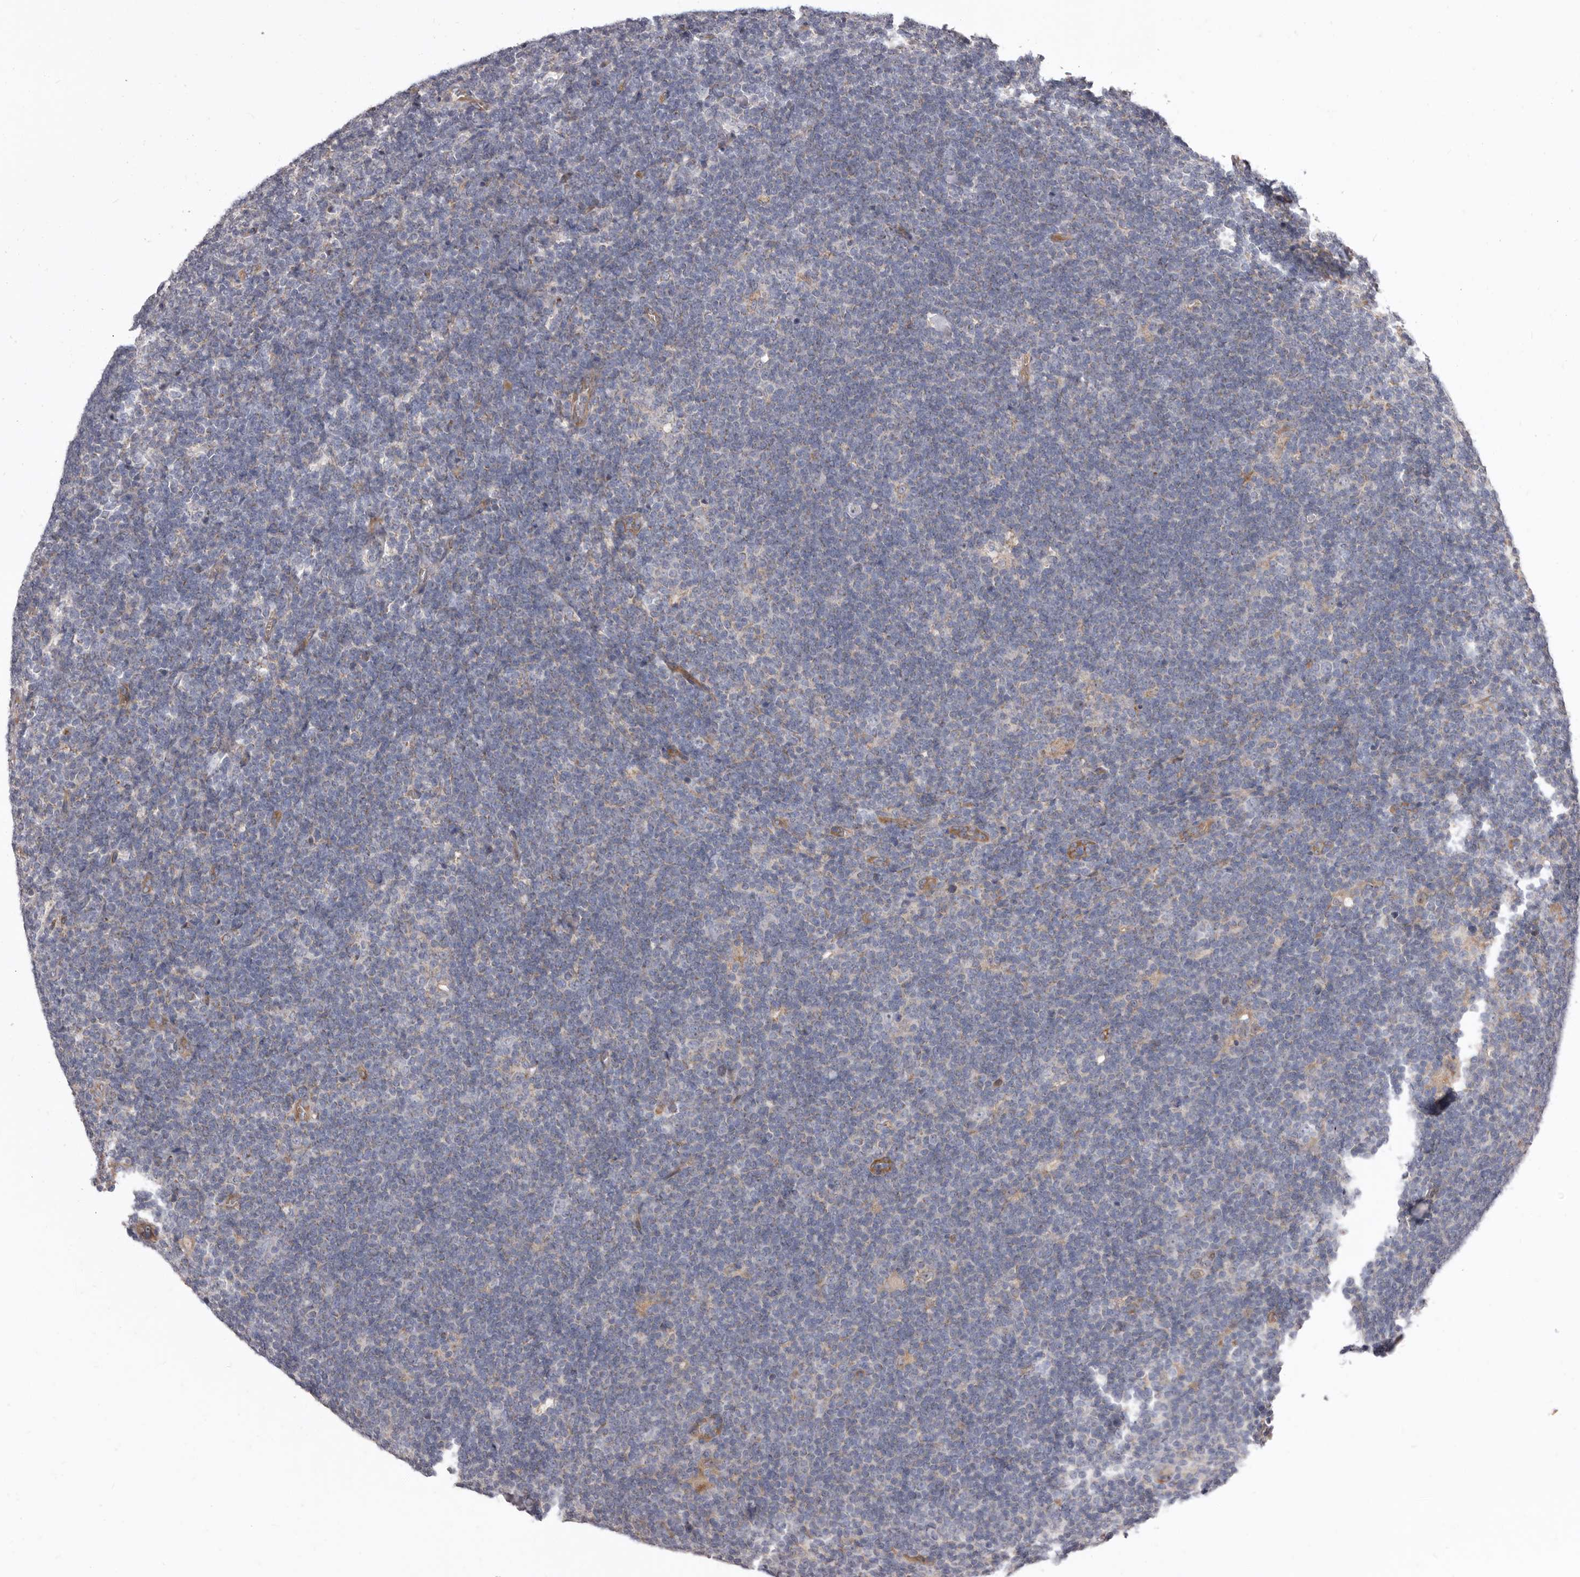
{"staining": {"intensity": "negative", "quantity": "none", "location": "none"}, "tissue": "lymphoma", "cell_type": "Tumor cells", "image_type": "cancer", "snomed": [{"axis": "morphology", "description": "Hodgkin's disease, NOS"}, {"axis": "topography", "description": "Lymph node"}], "caption": "A micrograph of human Hodgkin's disease is negative for staining in tumor cells.", "gene": "FMO2", "patient": {"sex": "female", "age": 57}}